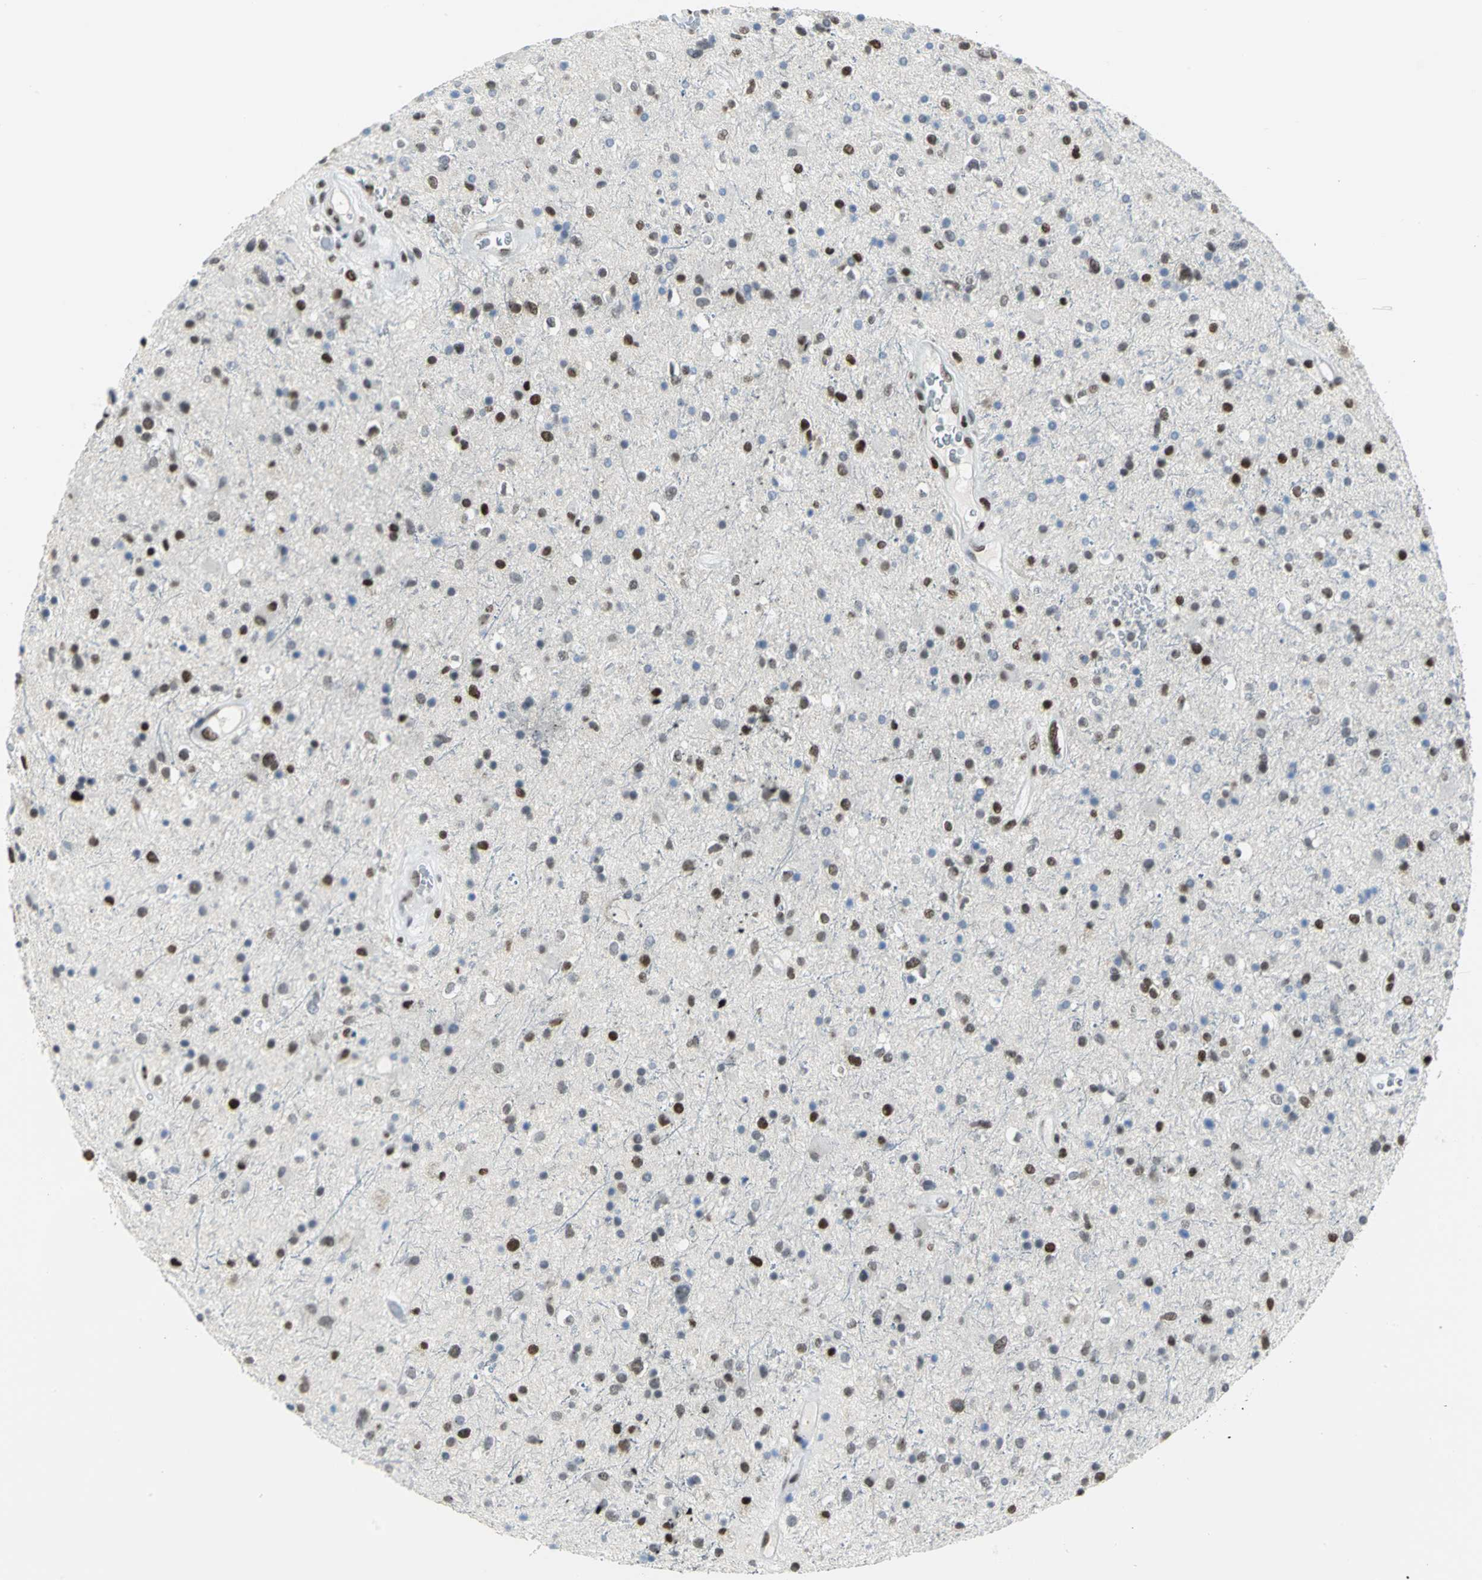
{"staining": {"intensity": "strong", "quantity": "25%-75%", "location": "nuclear"}, "tissue": "glioma", "cell_type": "Tumor cells", "image_type": "cancer", "snomed": [{"axis": "morphology", "description": "Glioma, malignant, High grade"}, {"axis": "topography", "description": "Brain"}], "caption": "Protein expression analysis of human glioma reveals strong nuclear expression in approximately 25%-75% of tumor cells.", "gene": "HNRNPD", "patient": {"sex": "male", "age": 33}}